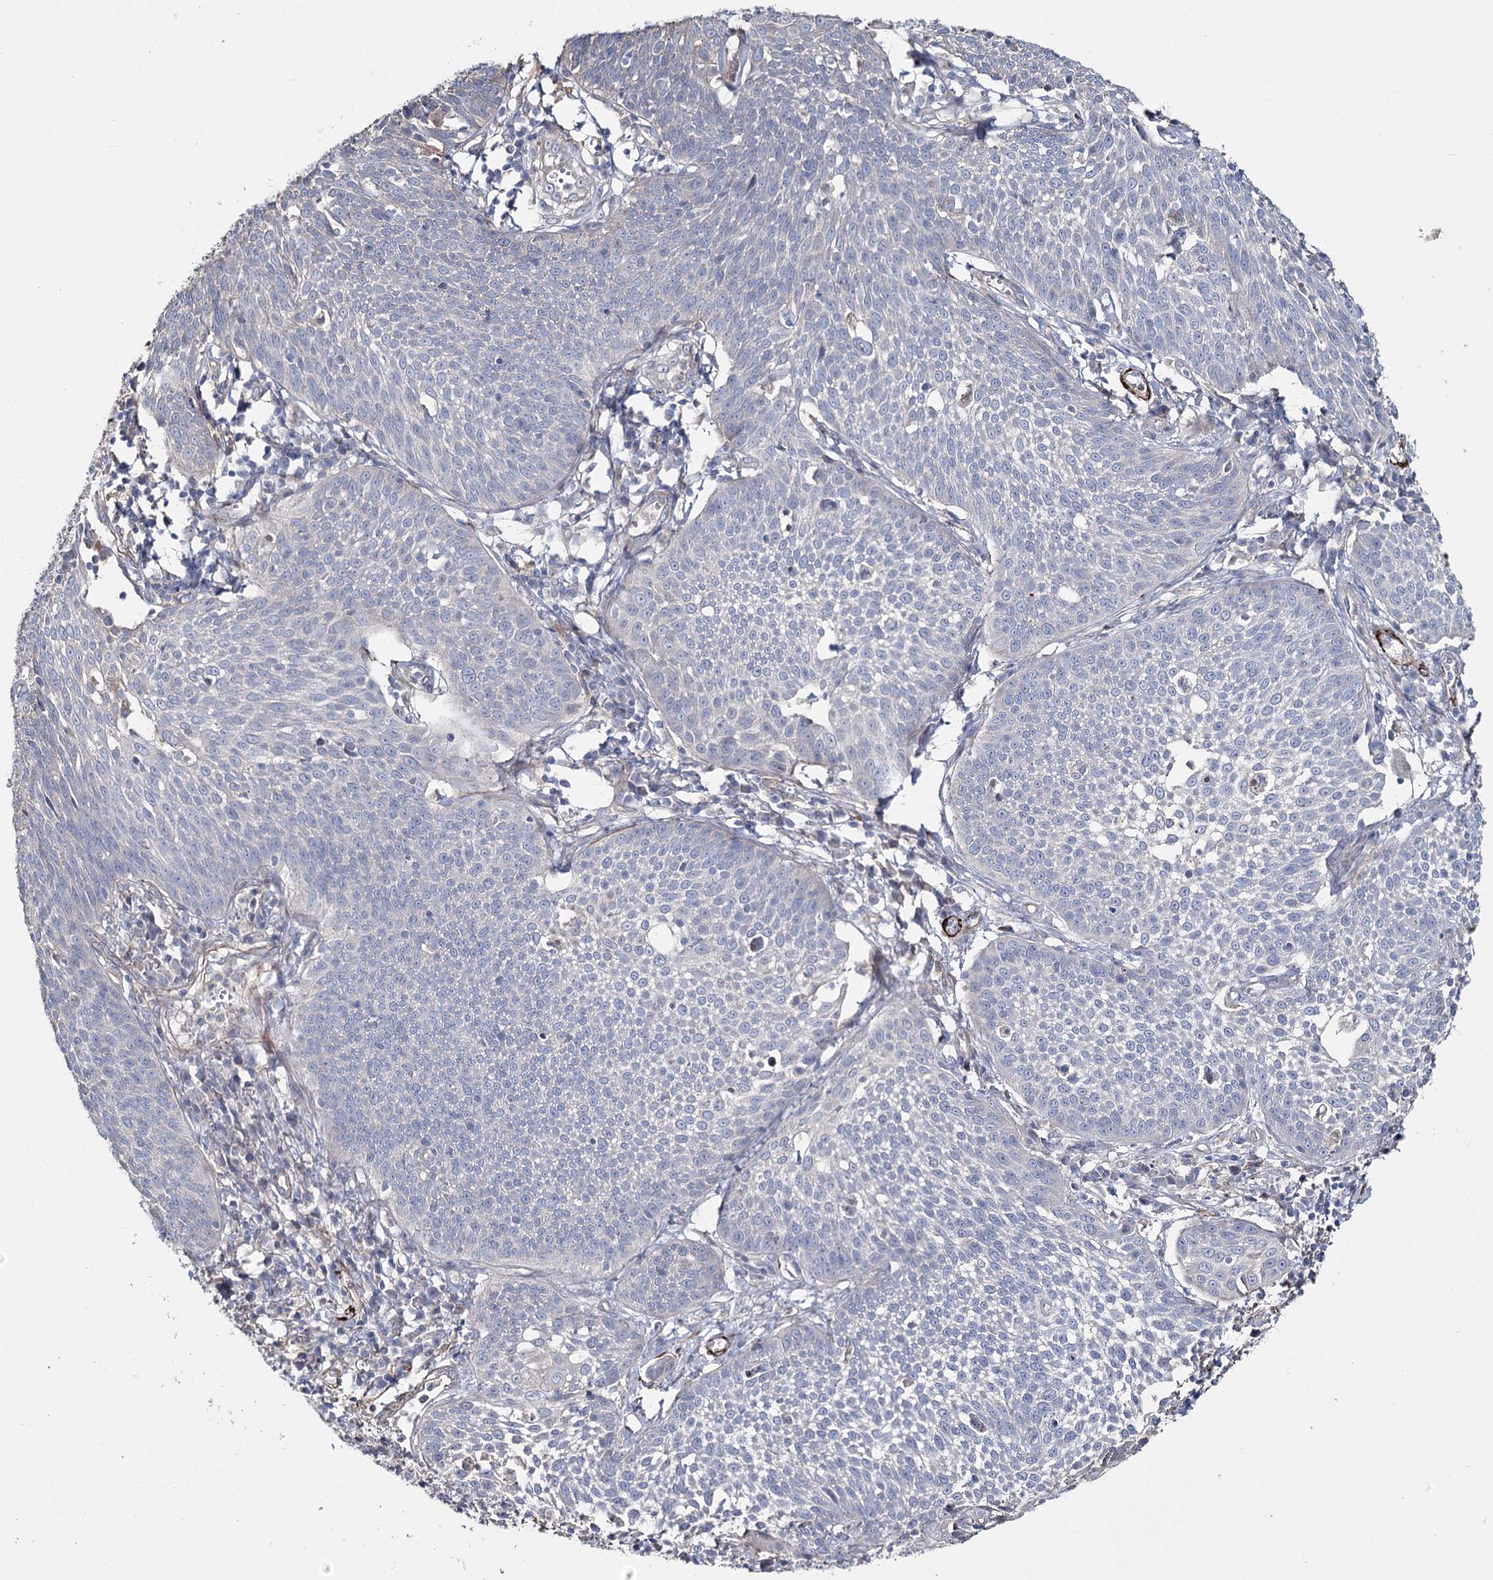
{"staining": {"intensity": "negative", "quantity": "none", "location": "none"}, "tissue": "cervical cancer", "cell_type": "Tumor cells", "image_type": "cancer", "snomed": [{"axis": "morphology", "description": "Squamous cell carcinoma, NOS"}, {"axis": "topography", "description": "Cervix"}], "caption": "The photomicrograph reveals no significant staining in tumor cells of cervical cancer.", "gene": "SUMF1", "patient": {"sex": "female", "age": 34}}